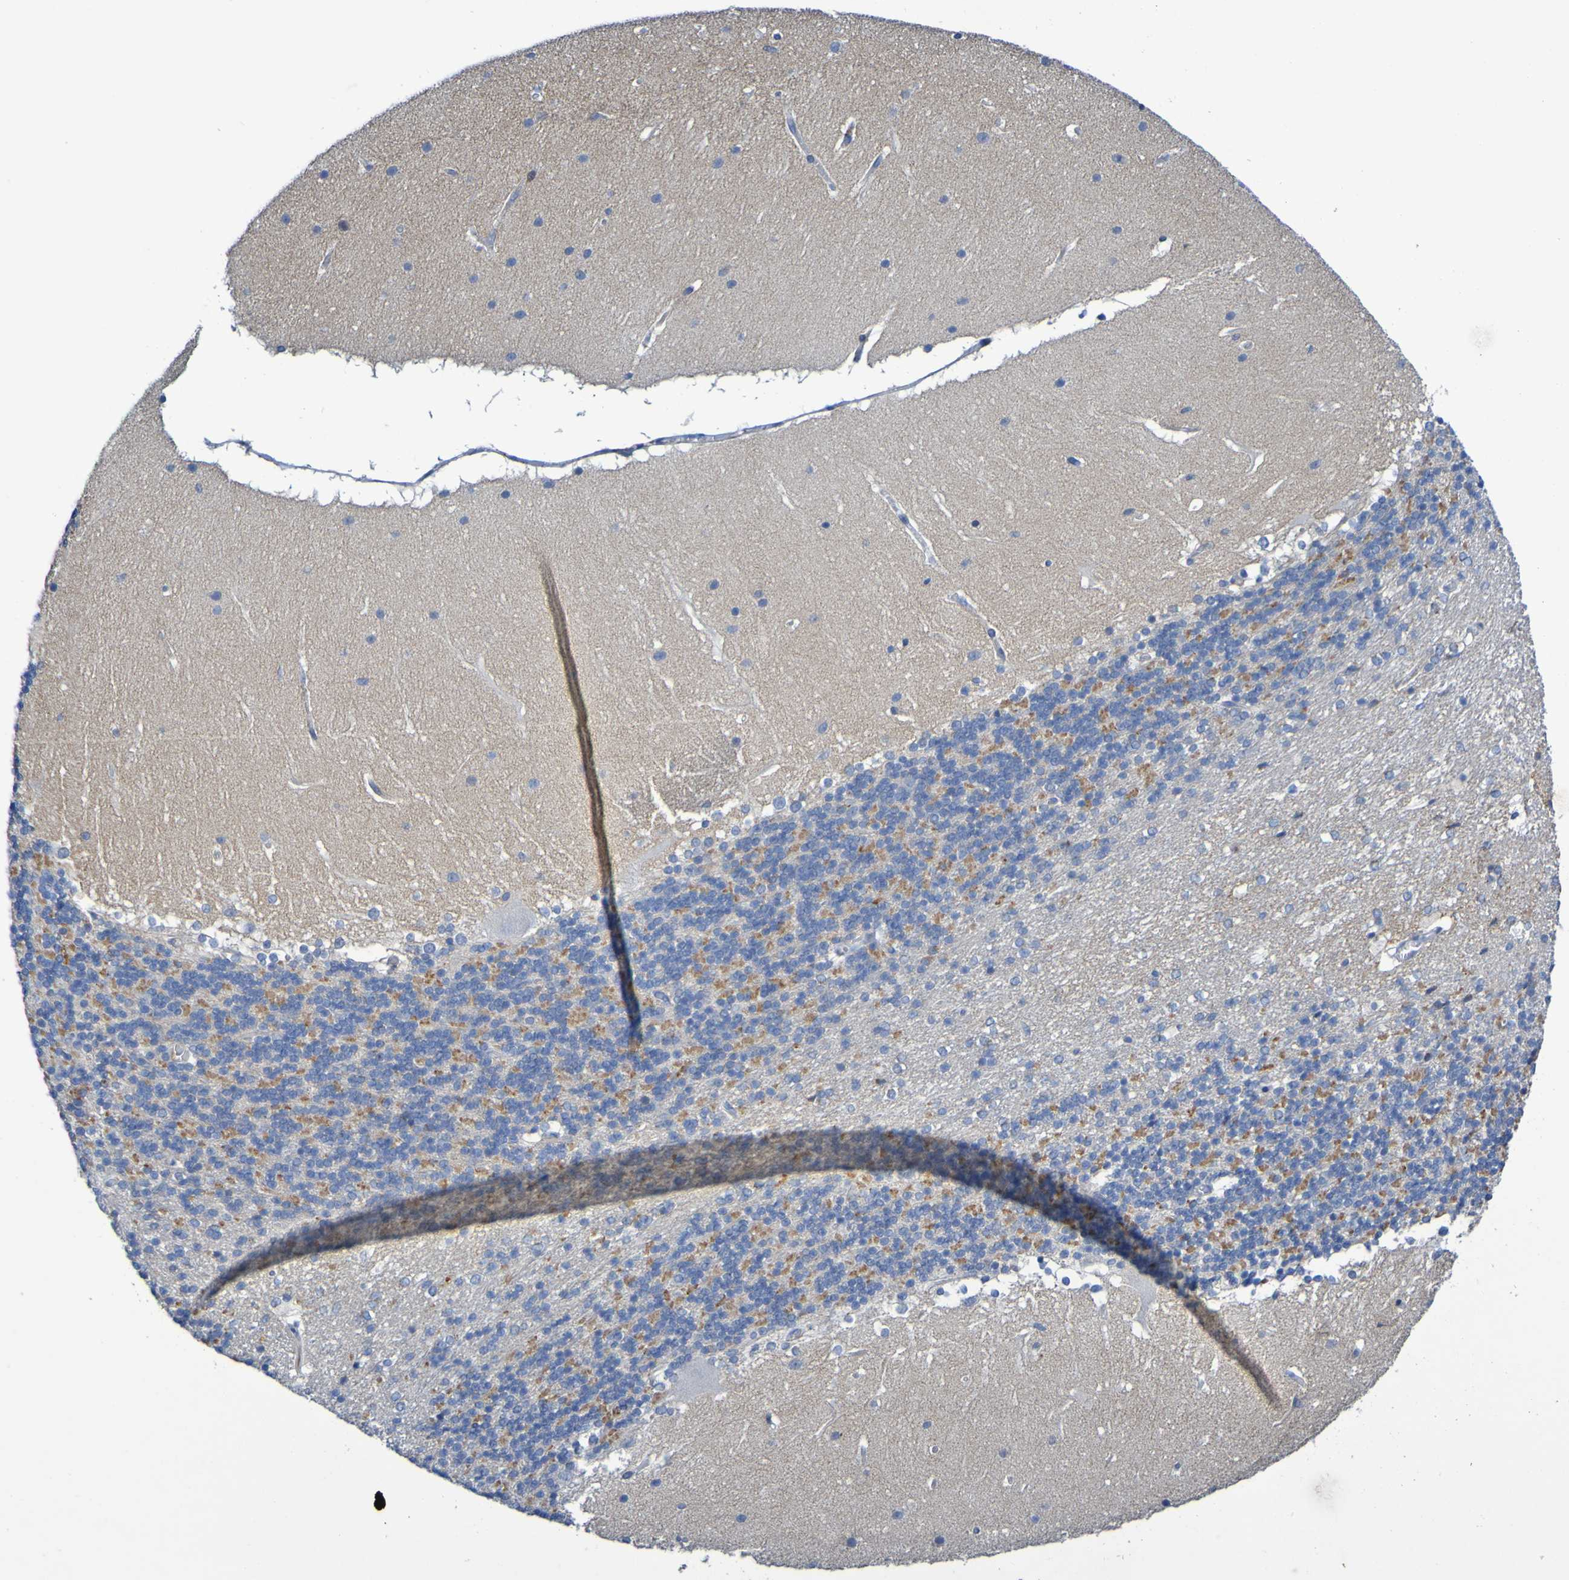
{"staining": {"intensity": "moderate", "quantity": "25%-75%", "location": "cytoplasmic/membranous"}, "tissue": "cerebellum", "cell_type": "Cells in granular layer", "image_type": "normal", "snomed": [{"axis": "morphology", "description": "Normal tissue, NOS"}, {"axis": "topography", "description": "Cerebellum"}], "caption": "An IHC histopathology image of unremarkable tissue is shown. Protein staining in brown highlights moderate cytoplasmic/membranous positivity in cerebellum within cells in granular layer. Ihc stains the protein of interest in brown and the nuclei are stained blue.", "gene": "C11orf24", "patient": {"sex": "female", "age": 19}}